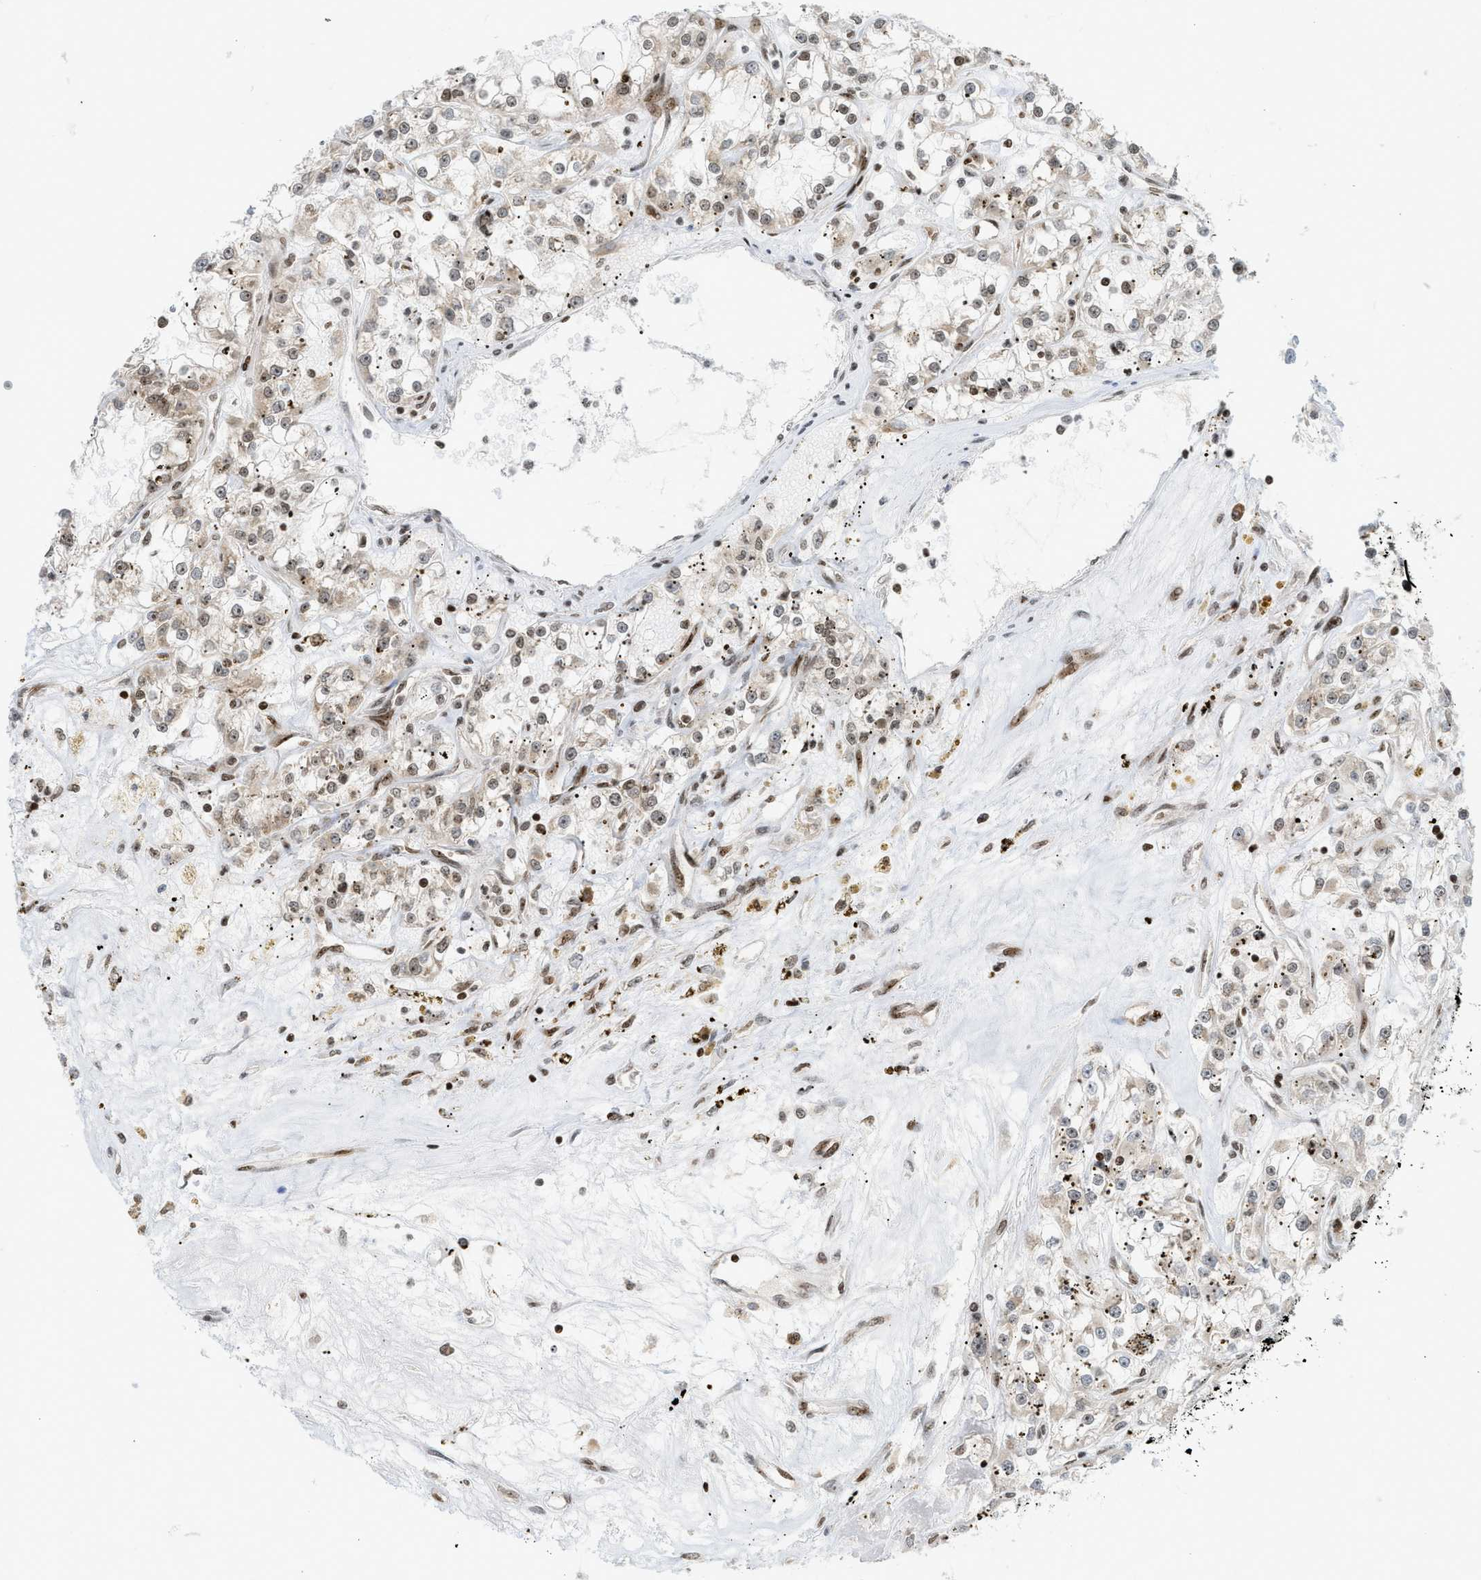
{"staining": {"intensity": "weak", "quantity": "25%-75%", "location": "nuclear"}, "tissue": "renal cancer", "cell_type": "Tumor cells", "image_type": "cancer", "snomed": [{"axis": "morphology", "description": "Adenocarcinoma, NOS"}, {"axis": "topography", "description": "Kidney"}], "caption": "Immunohistochemistry (IHC) (DAB (3,3'-diaminobenzidine)) staining of renal cancer demonstrates weak nuclear protein staining in approximately 25%-75% of tumor cells. (DAB IHC, brown staining for protein, blue staining for nuclei).", "gene": "ZNF22", "patient": {"sex": "female", "age": 52}}